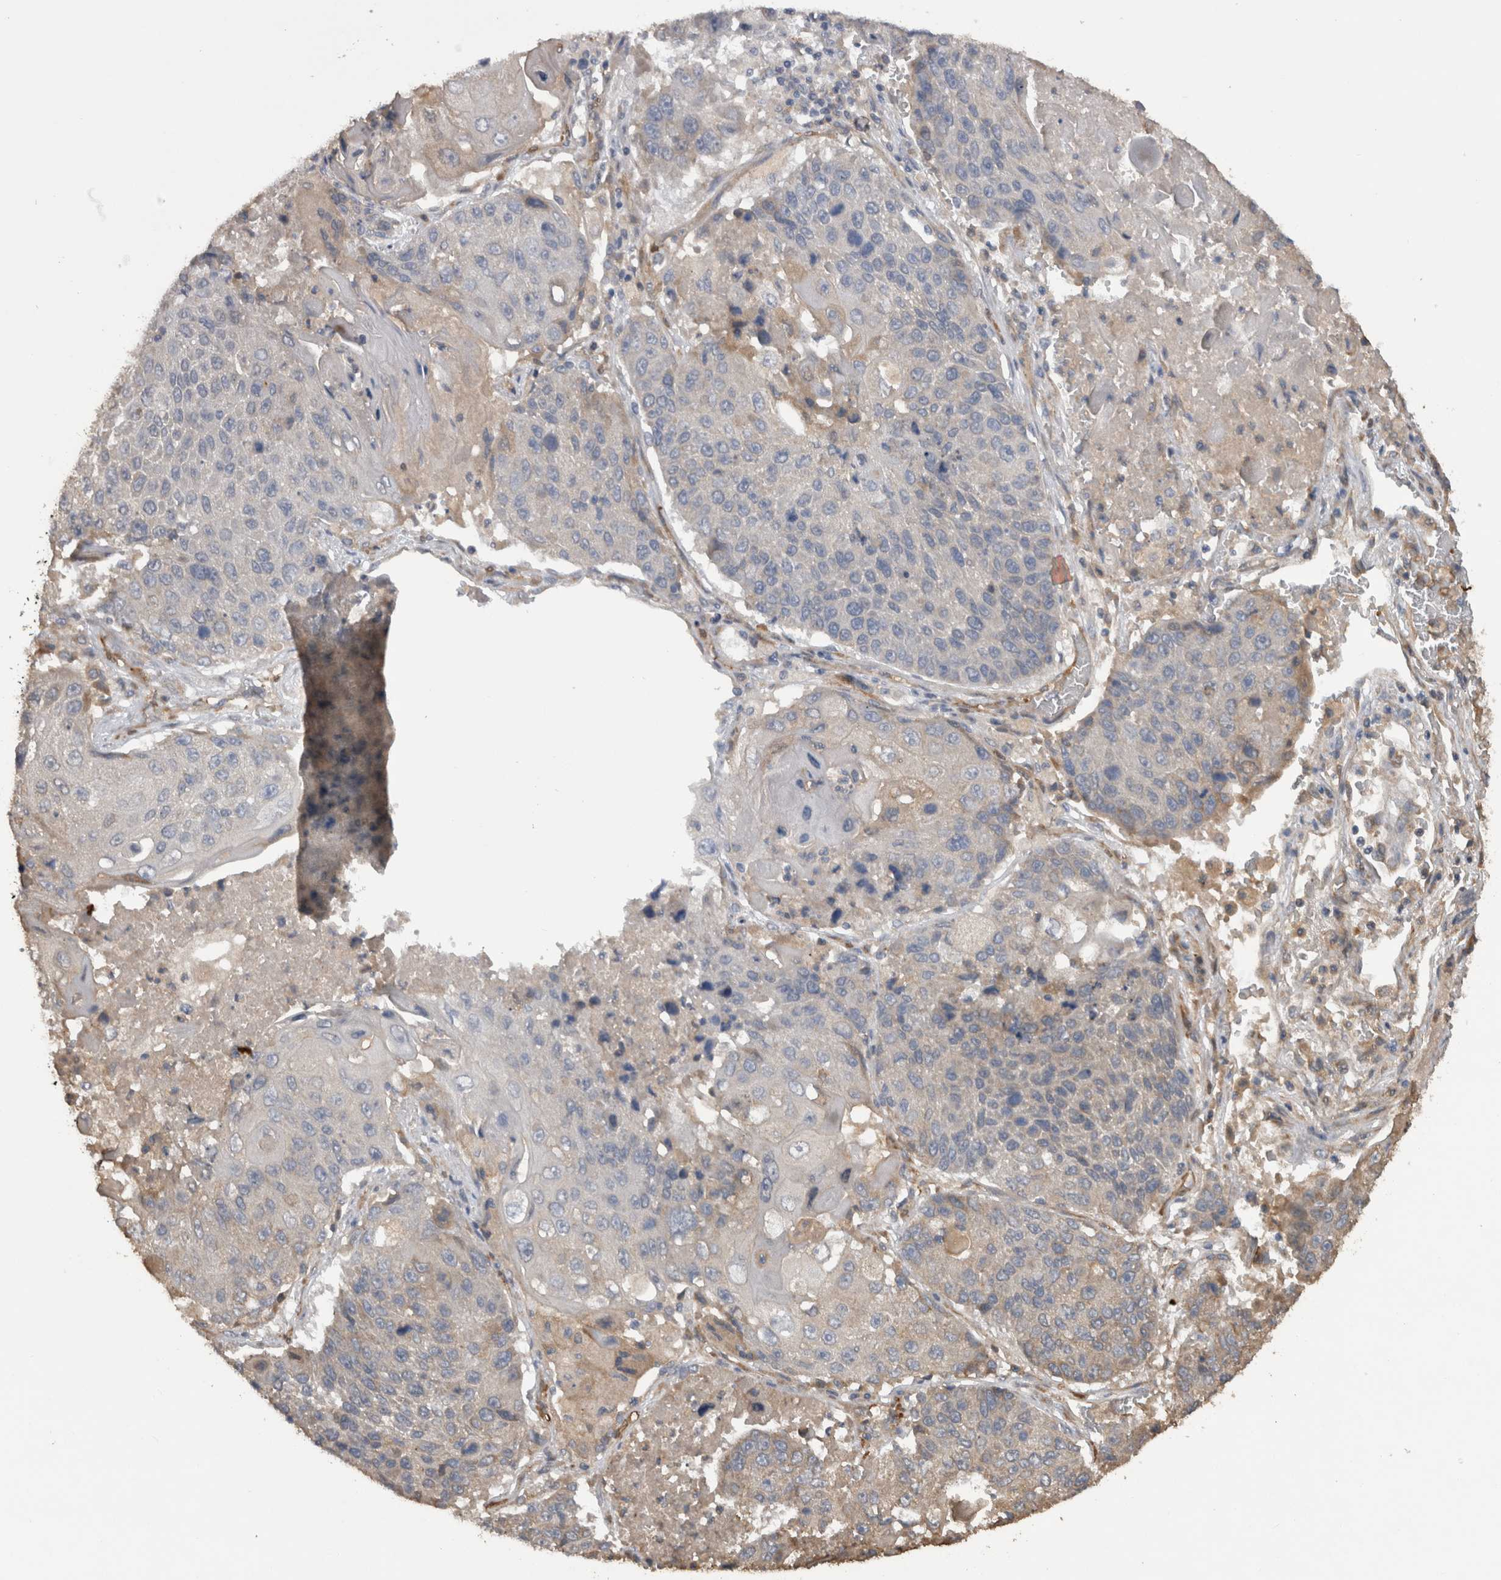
{"staining": {"intensity": "negative", "quantity": "none", "location": "none"}, "tissue": "lung cancer", "cell_type": "Tumor cells", "image_type": "cancer", "snomed": [{"axis": "morphology", "description": "Squamous cell carcinoma, NOS"}, {"axis": "topography", "description": "Lung"}], "caption": "Human lung cancer (squamous cell carcinoma) stained for a protein using immunohistochemistry displays no staining in tumor cells.", "gene": "TMED7", "patient": {"sex": "male", "age": 61}}